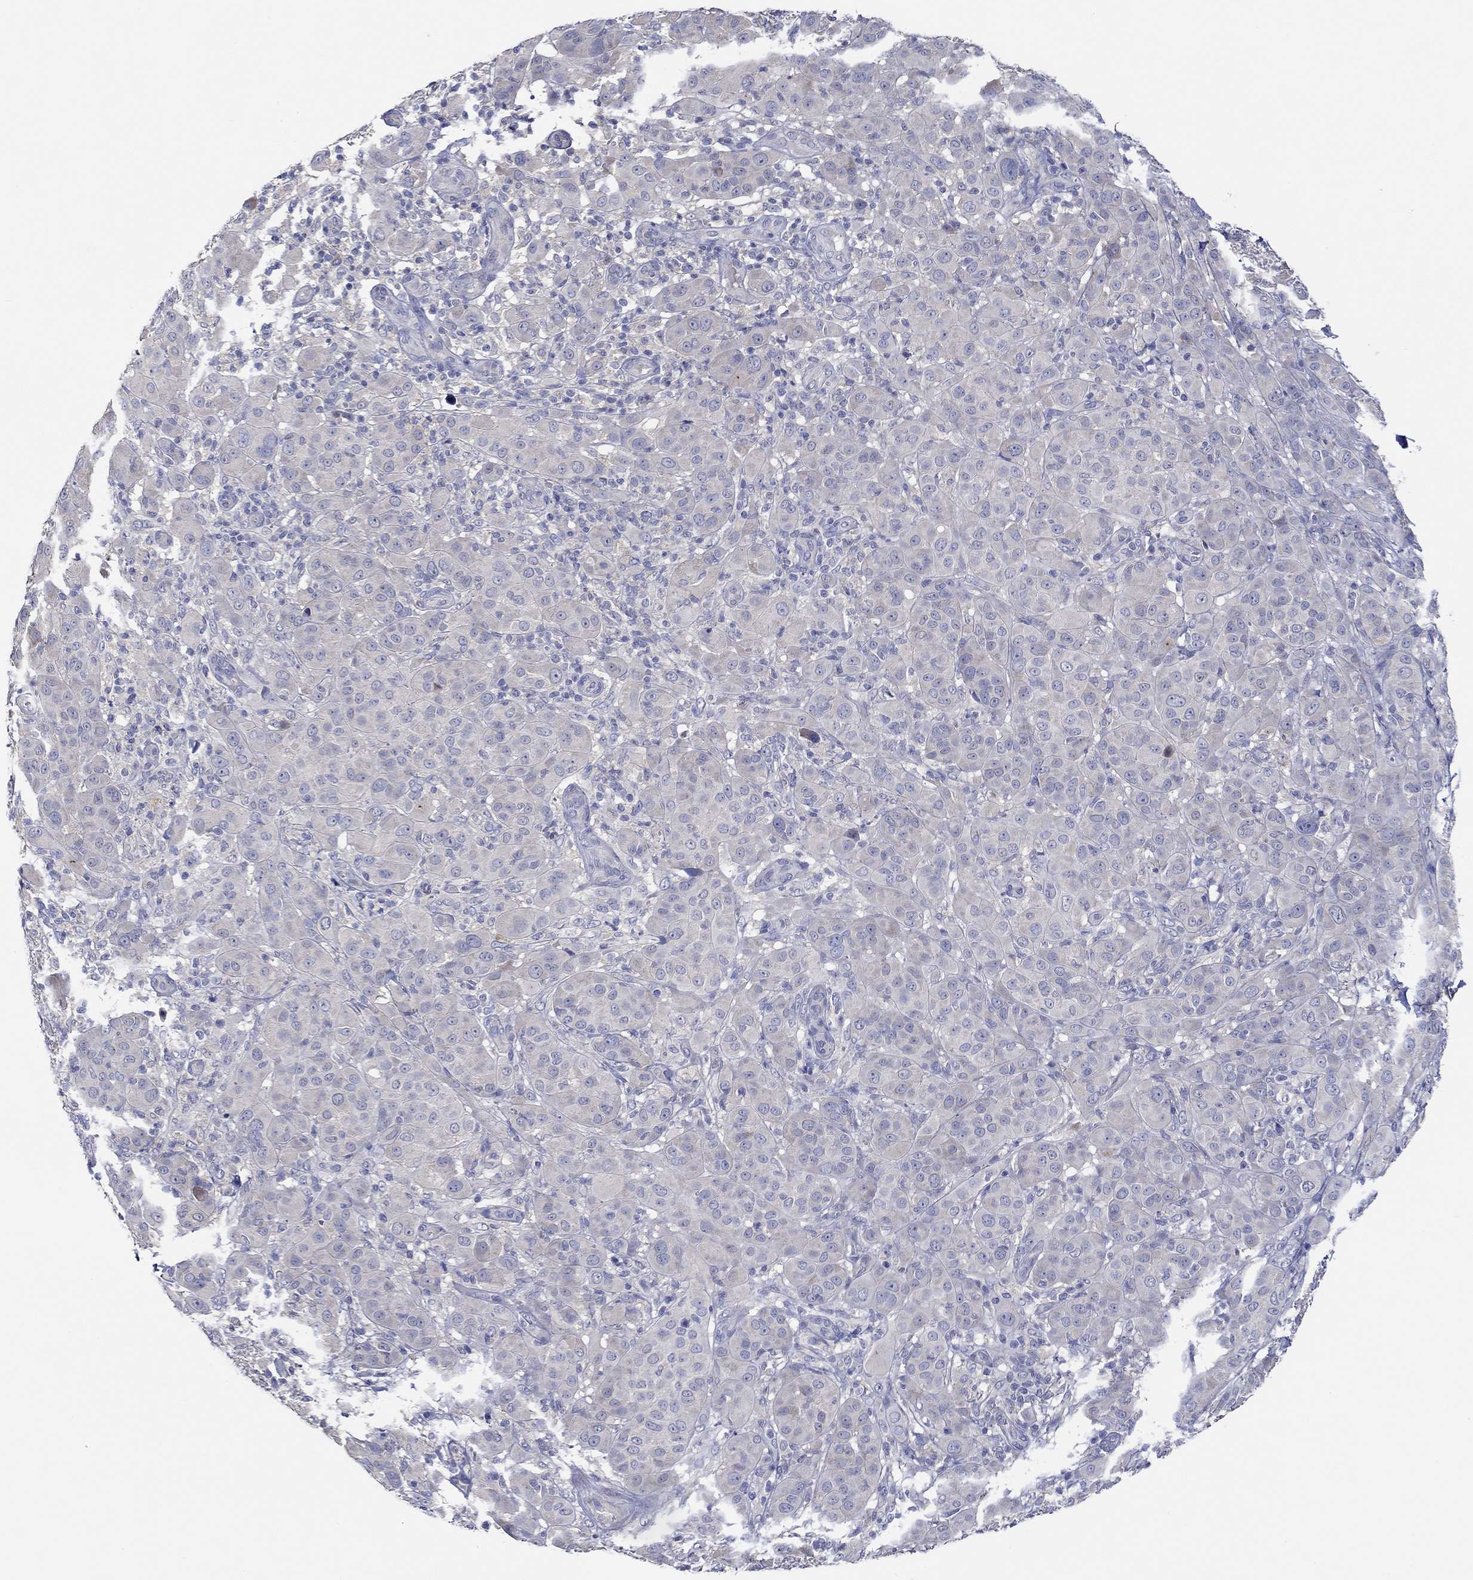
{"staining": {"intensity": "negative", "quantity": "none", "location": "none"}, "tissue": "melanoma", "cell_type": "Tumor cells", "image_type": "cancer", "snomed": [{"axis": "morphology", "description": "Malignant melanoma, NOS"}, {"axis": "topography", "description": "Skin"}], "caption": "An immunohistochemistry micrograph of melanoma is shown. There is no staining in tumor cells of melanoma.", "gene": "CHIT1", "patient": {"sex": "female", "age": 87}}